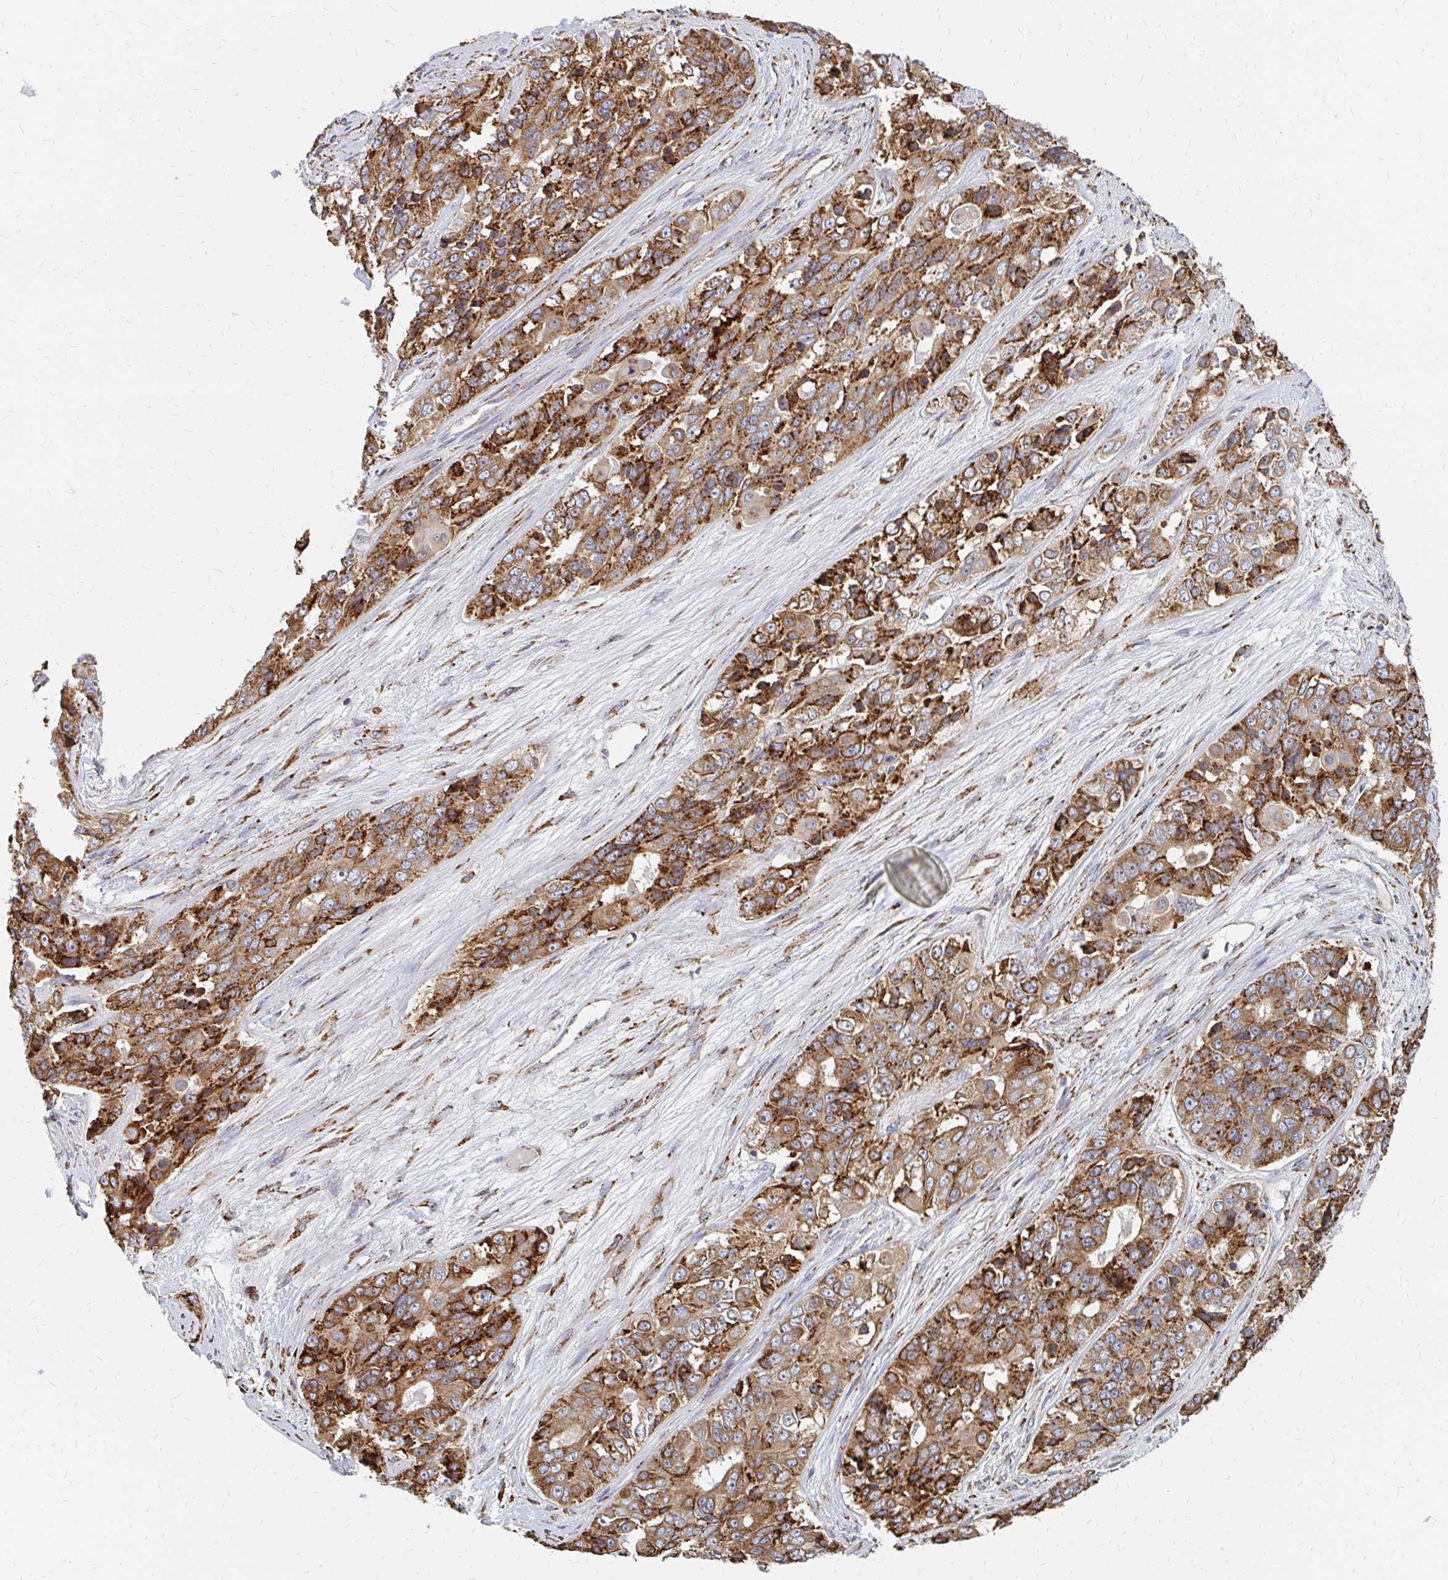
{"staining": {"intensity": "moderate", "quantity": ">75%", "location": "cytoplasmic/membranous"}, "tissue": "ovarian cancer", "cell_type": "Tumor cells", "image_type": "cancer", "snomed": [{"axis": "morphology", "description": "Carcinoma, endometroid"}, {"axis": "topography", "description": "Ovary"}], "caption": "Approximately >75% of tumor cells in ovarian cancer reveal moderate cytoplasmic/membranous protein expression as visualized by brown immunohistochemical staining.", "gene": "PPP1R13L", "patient": {"sex": "female", "age": 51}}